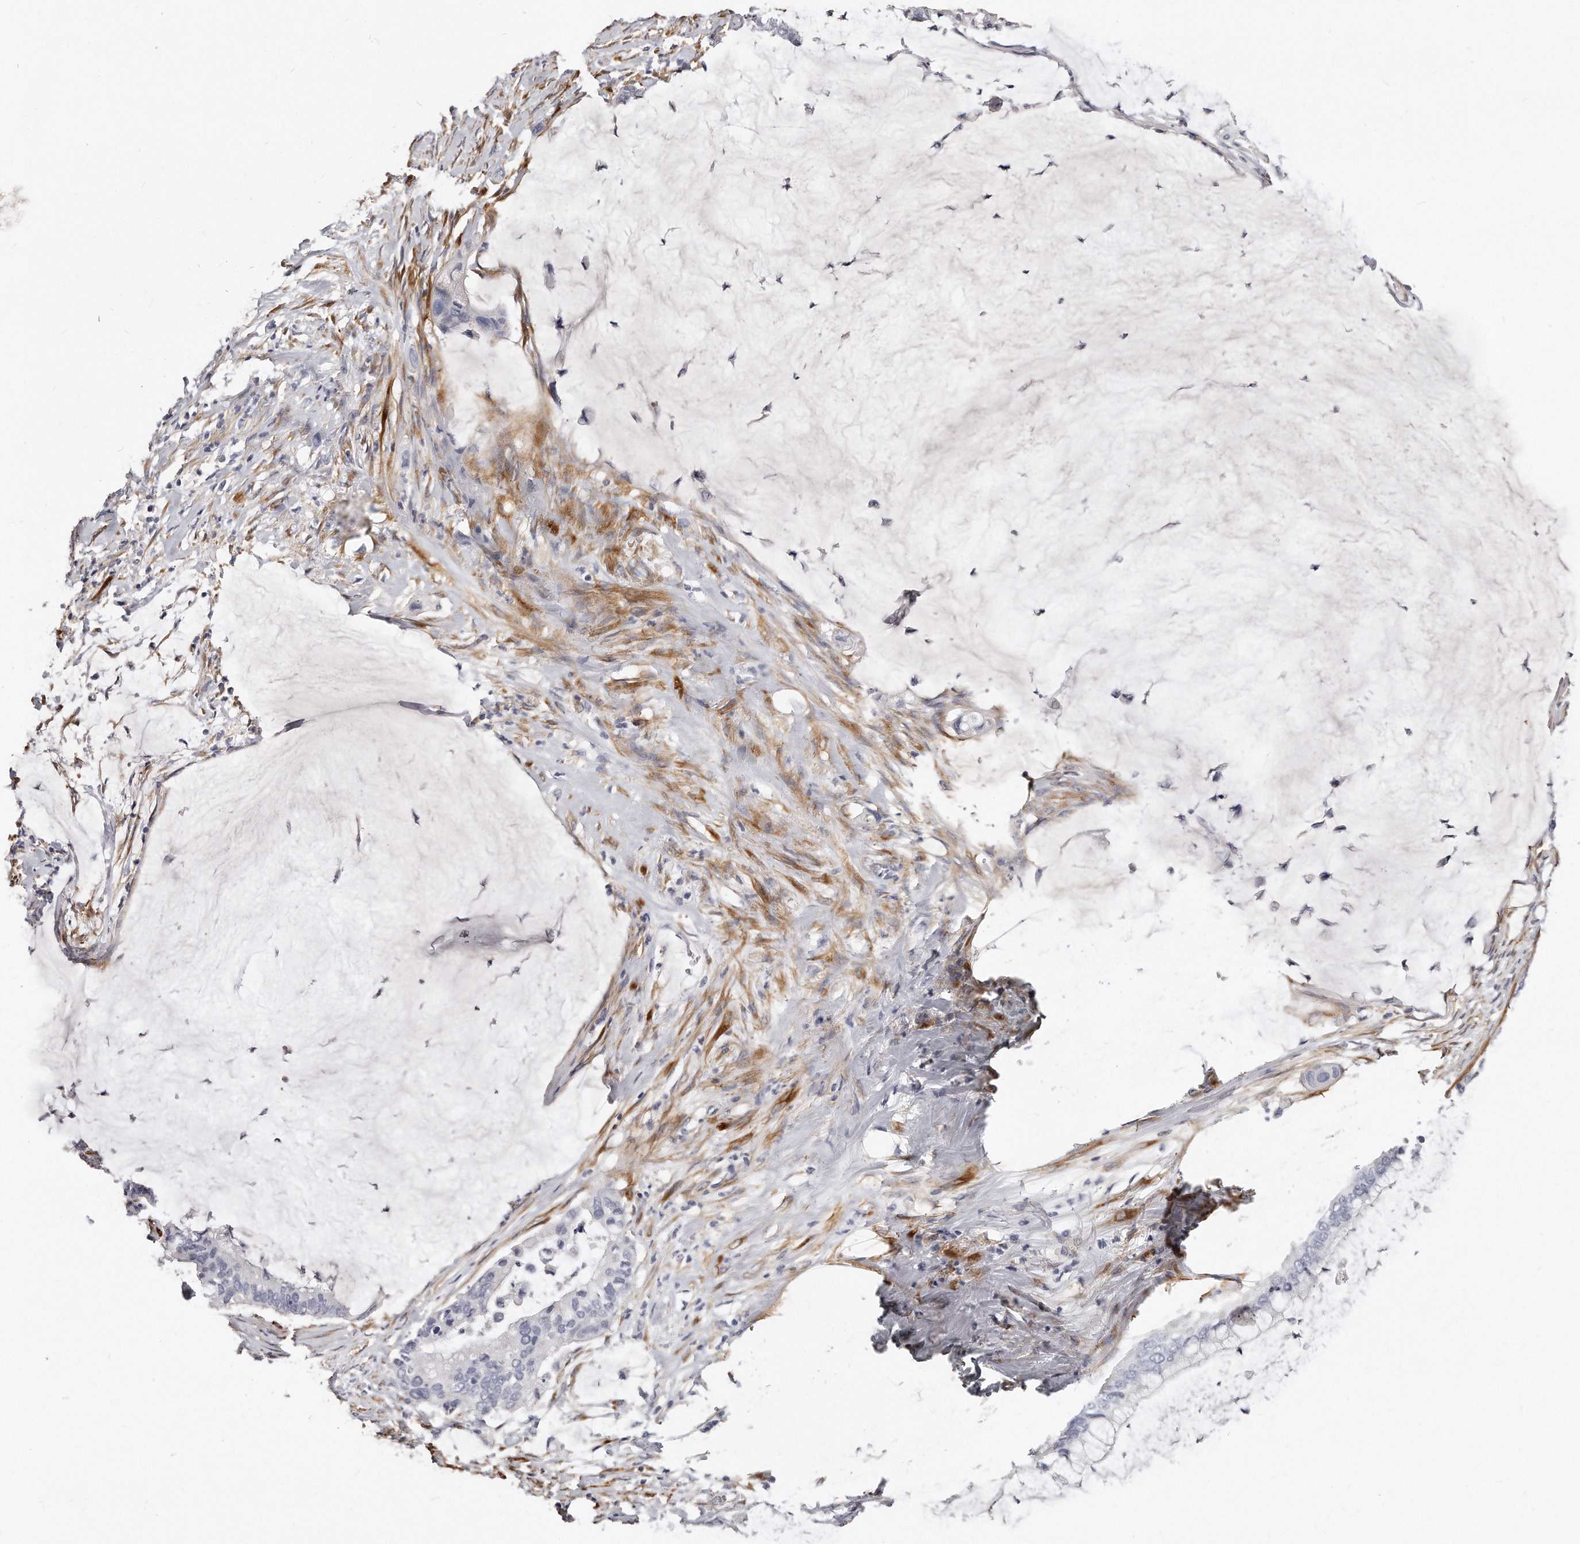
{"staining": {"intensity": "negative", "quantity": "none", "location": "none"}, "tissue": "pancreatic cancer", "cell_type": "Tumor cells", "image_type": "cancer", "snomed": [{"axis": "morphology", "description": "Adenocarcinoma, NOS"}, {"axis": "topography", "description": "Pancreas"}], "caption": "High magnification brightfield microscopy of pancreatic cancer (adenocarcinoma) stained with DAB (brown) and counterstained with hematoxylin (blue): tumor cells show no significant staining.", "gene": "LMOD1", "patient": {"sex": "male", "age": 41}}